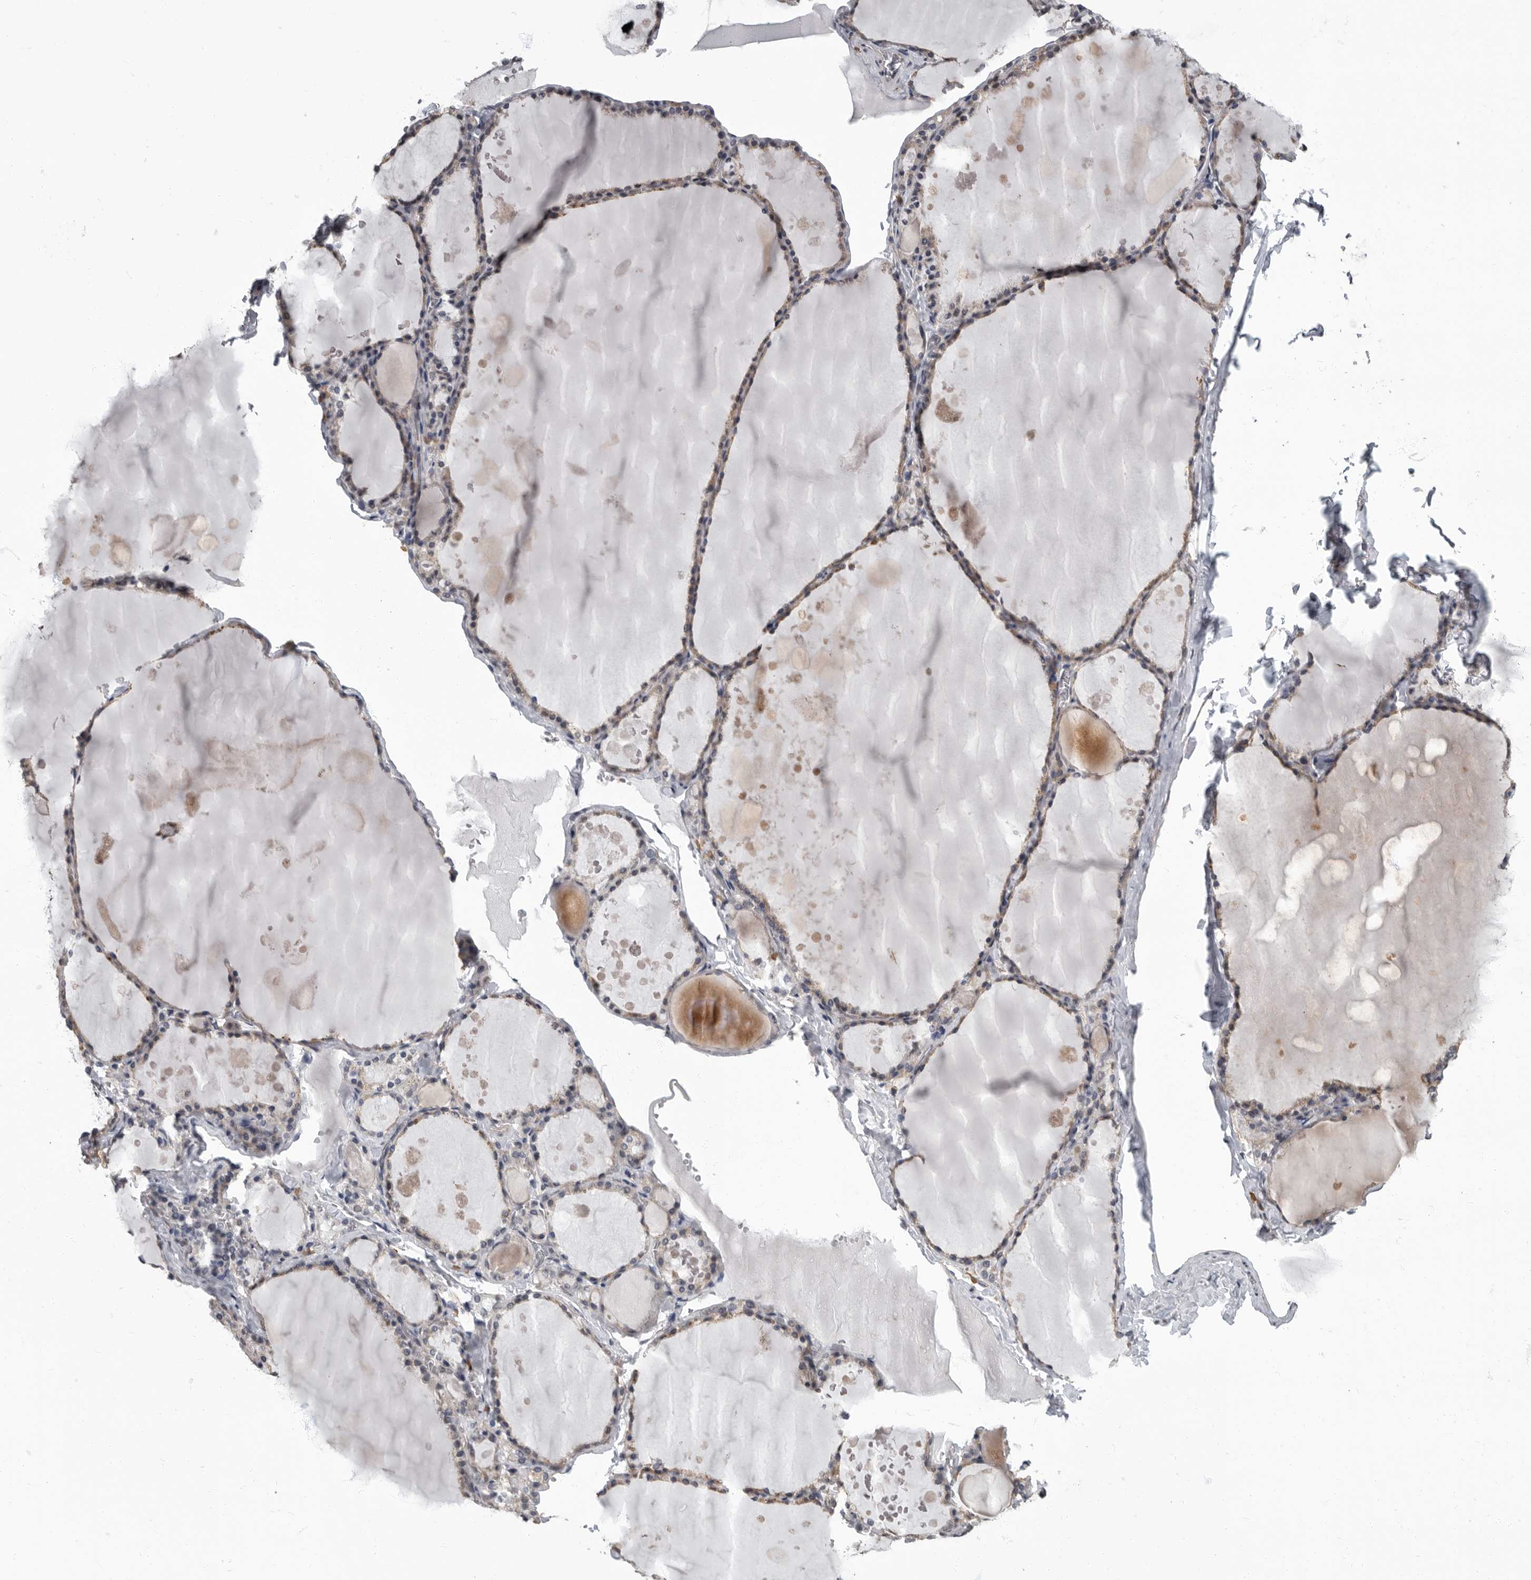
{"staining": {"intensity": "weak", "quantity": "25%-75%", "location": "cytoplasmic/membranous,nuclear"}, "tissue": "thyroid gland", "cell_type": "Glandular cells", "image_type": "normal", "snomed": [{"axis": "morphology", "description": "Normal tissue, NOS"}, {"axis": "topography", "description": "Thyroid gland"}], "caption": "IHC of normal human thyroid gland reveals low levels of weak cytoplasmic/membranous,nuclear positivity in approximately 25%-75% of glandular cells.", "gene": "ARHGEF10", "patient": {"sex": "male", "age": 56}}